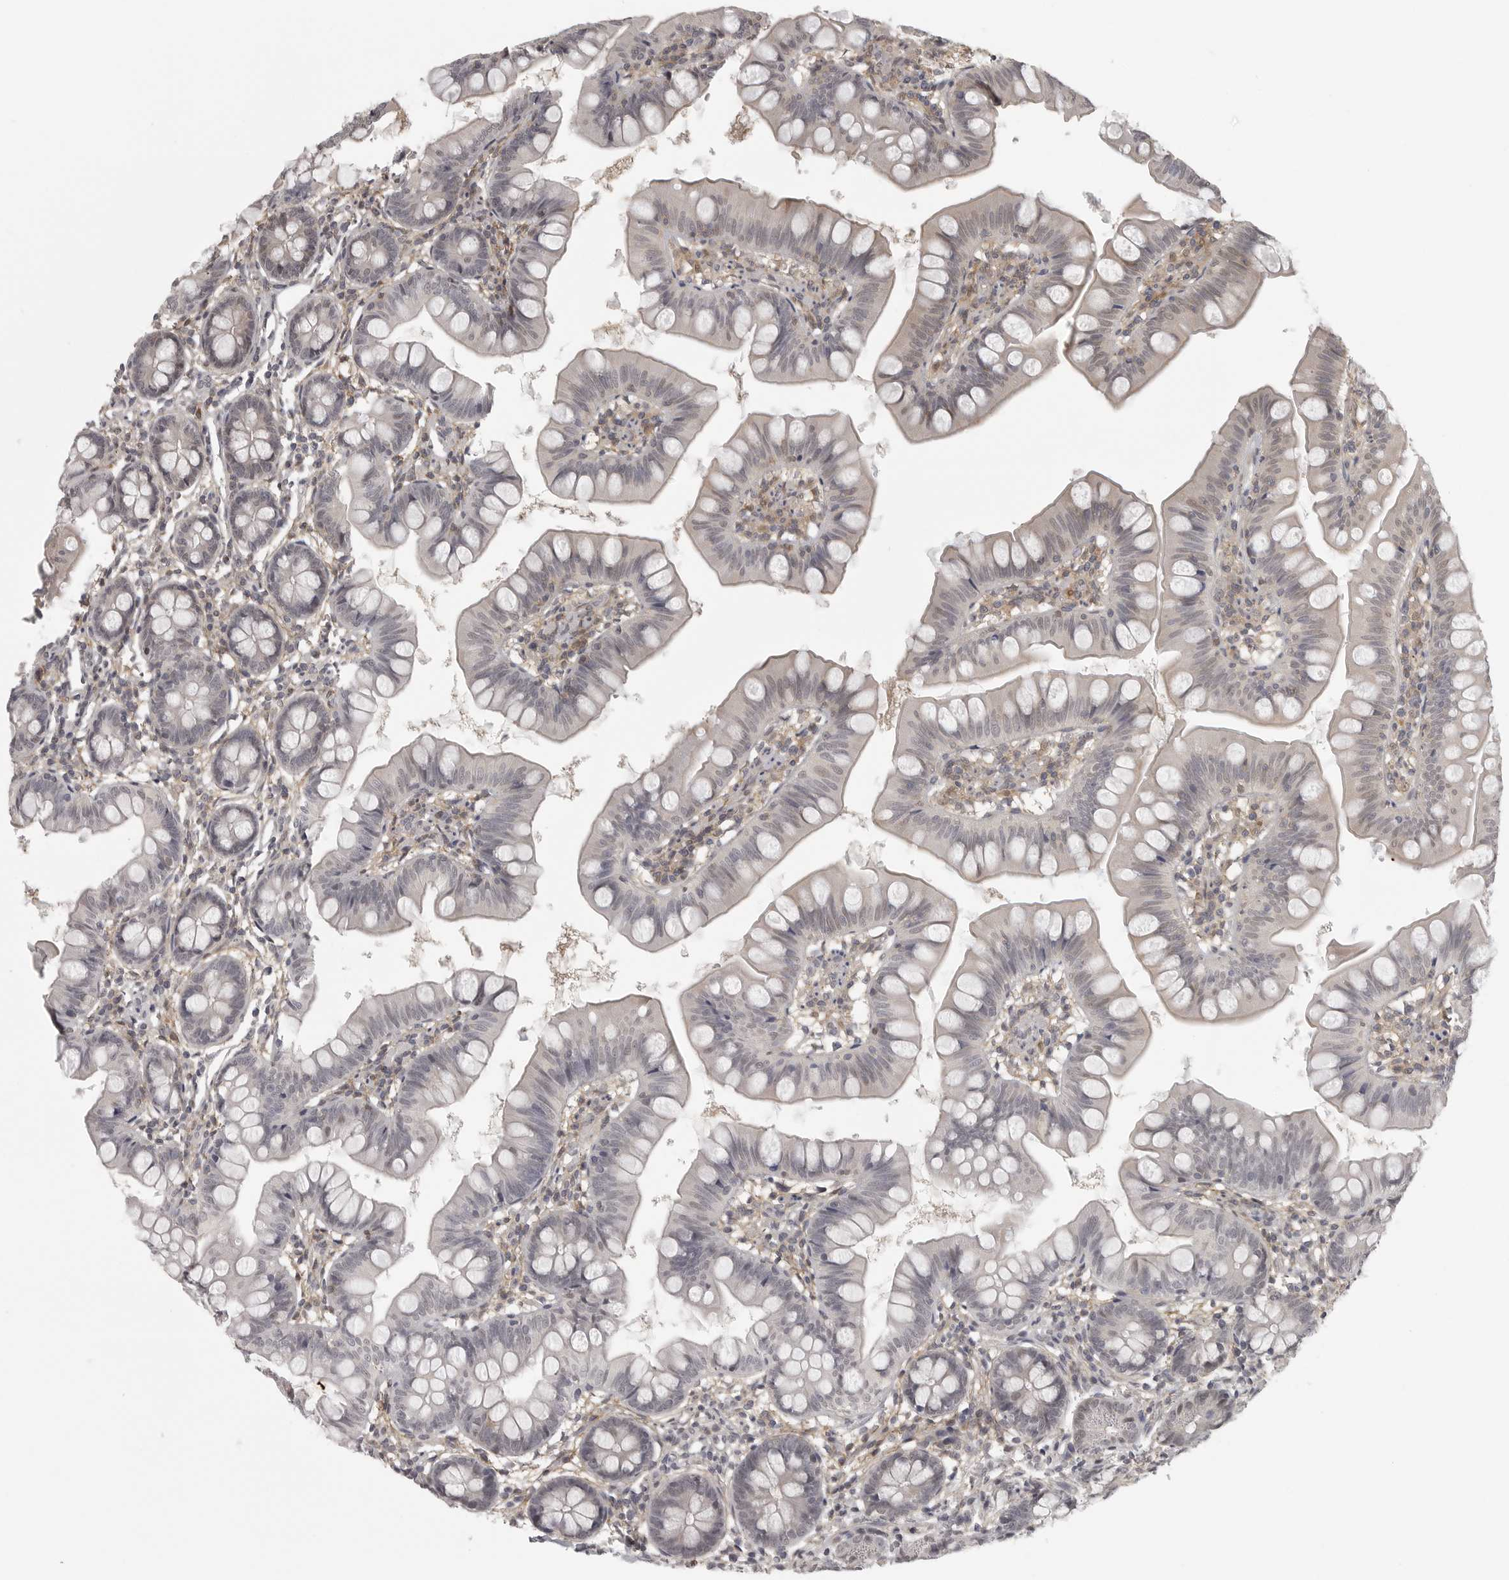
{"staining": {"intensity": "negative", "quantity": "none", "location": "none"}, "tissue": "small intestine", "cell_type": "Glandular cells", "image_type": "normal", "snomed": [{"axis": "morphology", "description": "Normal tissue, NOS"}, {"axis": "topography", "description": "Small intestine"}], "caption": "Human small intestine stained for a protein using immunohistochemistry displays no expression in glandular cells.", "gene": "UROD", "patient": {"sex": "male", "age": 7}}